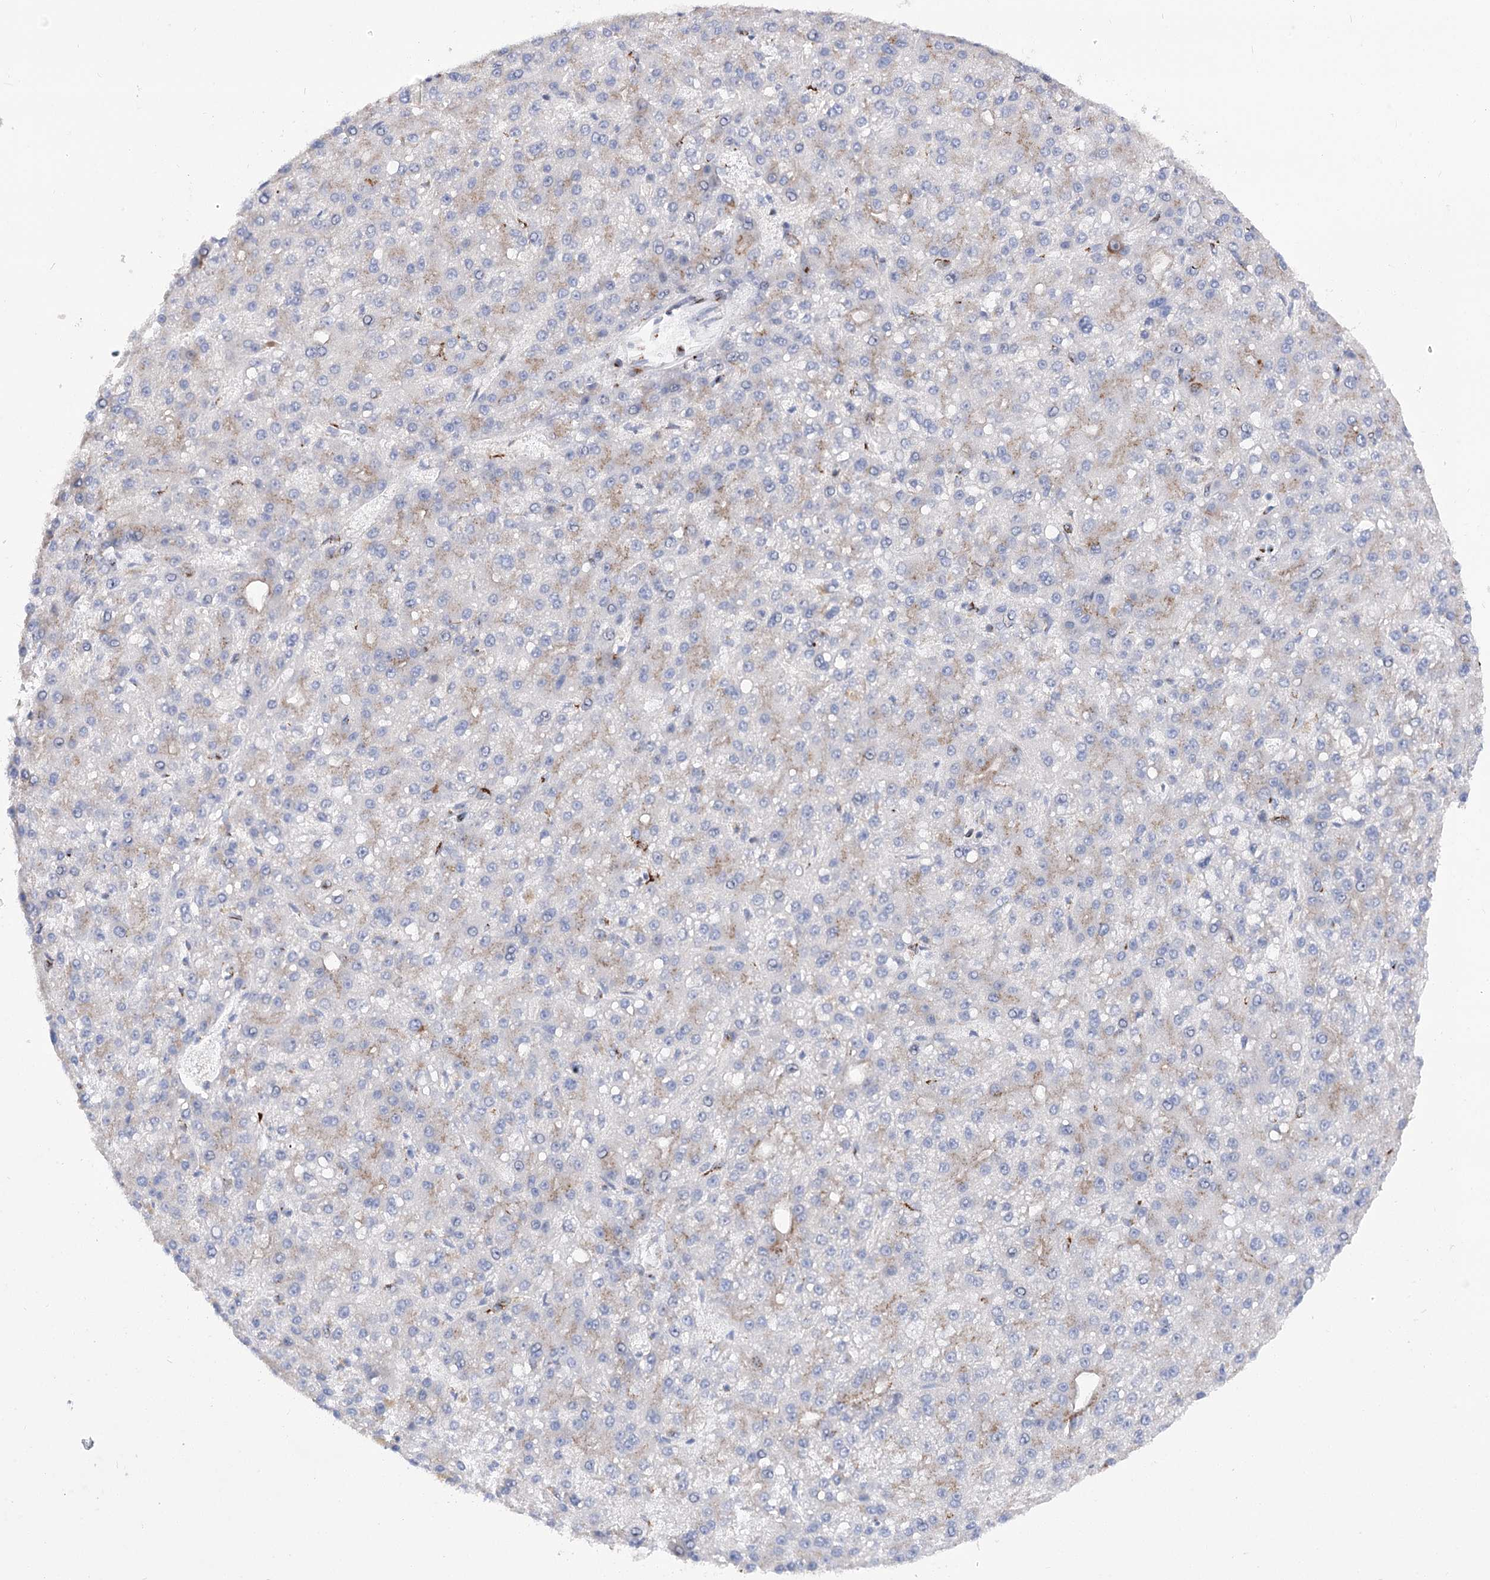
{"staining": {"intensity": "weak", "quantity": "25%-75%", "location": "cytoplasmic/membranous"}, "tissue": "liver cancer", "cell_type": "Tumor cells", "image_type": "cancer", "snomed": [{"axis": "morphology", "description": "Carcinoma, Hepatocellular, NOS"}, {"axis": "topography", "description": "Liver"}], "caption": "Weak cytoplasmic/membranous expression for a protein is appreciated in about 25%-75% of tumor cells of hepatocellular carcinoma (liver) using immunohistochemistry (IHC).", "gene": "TMEM165", "patient": {"sex": "male", "age": 67}}